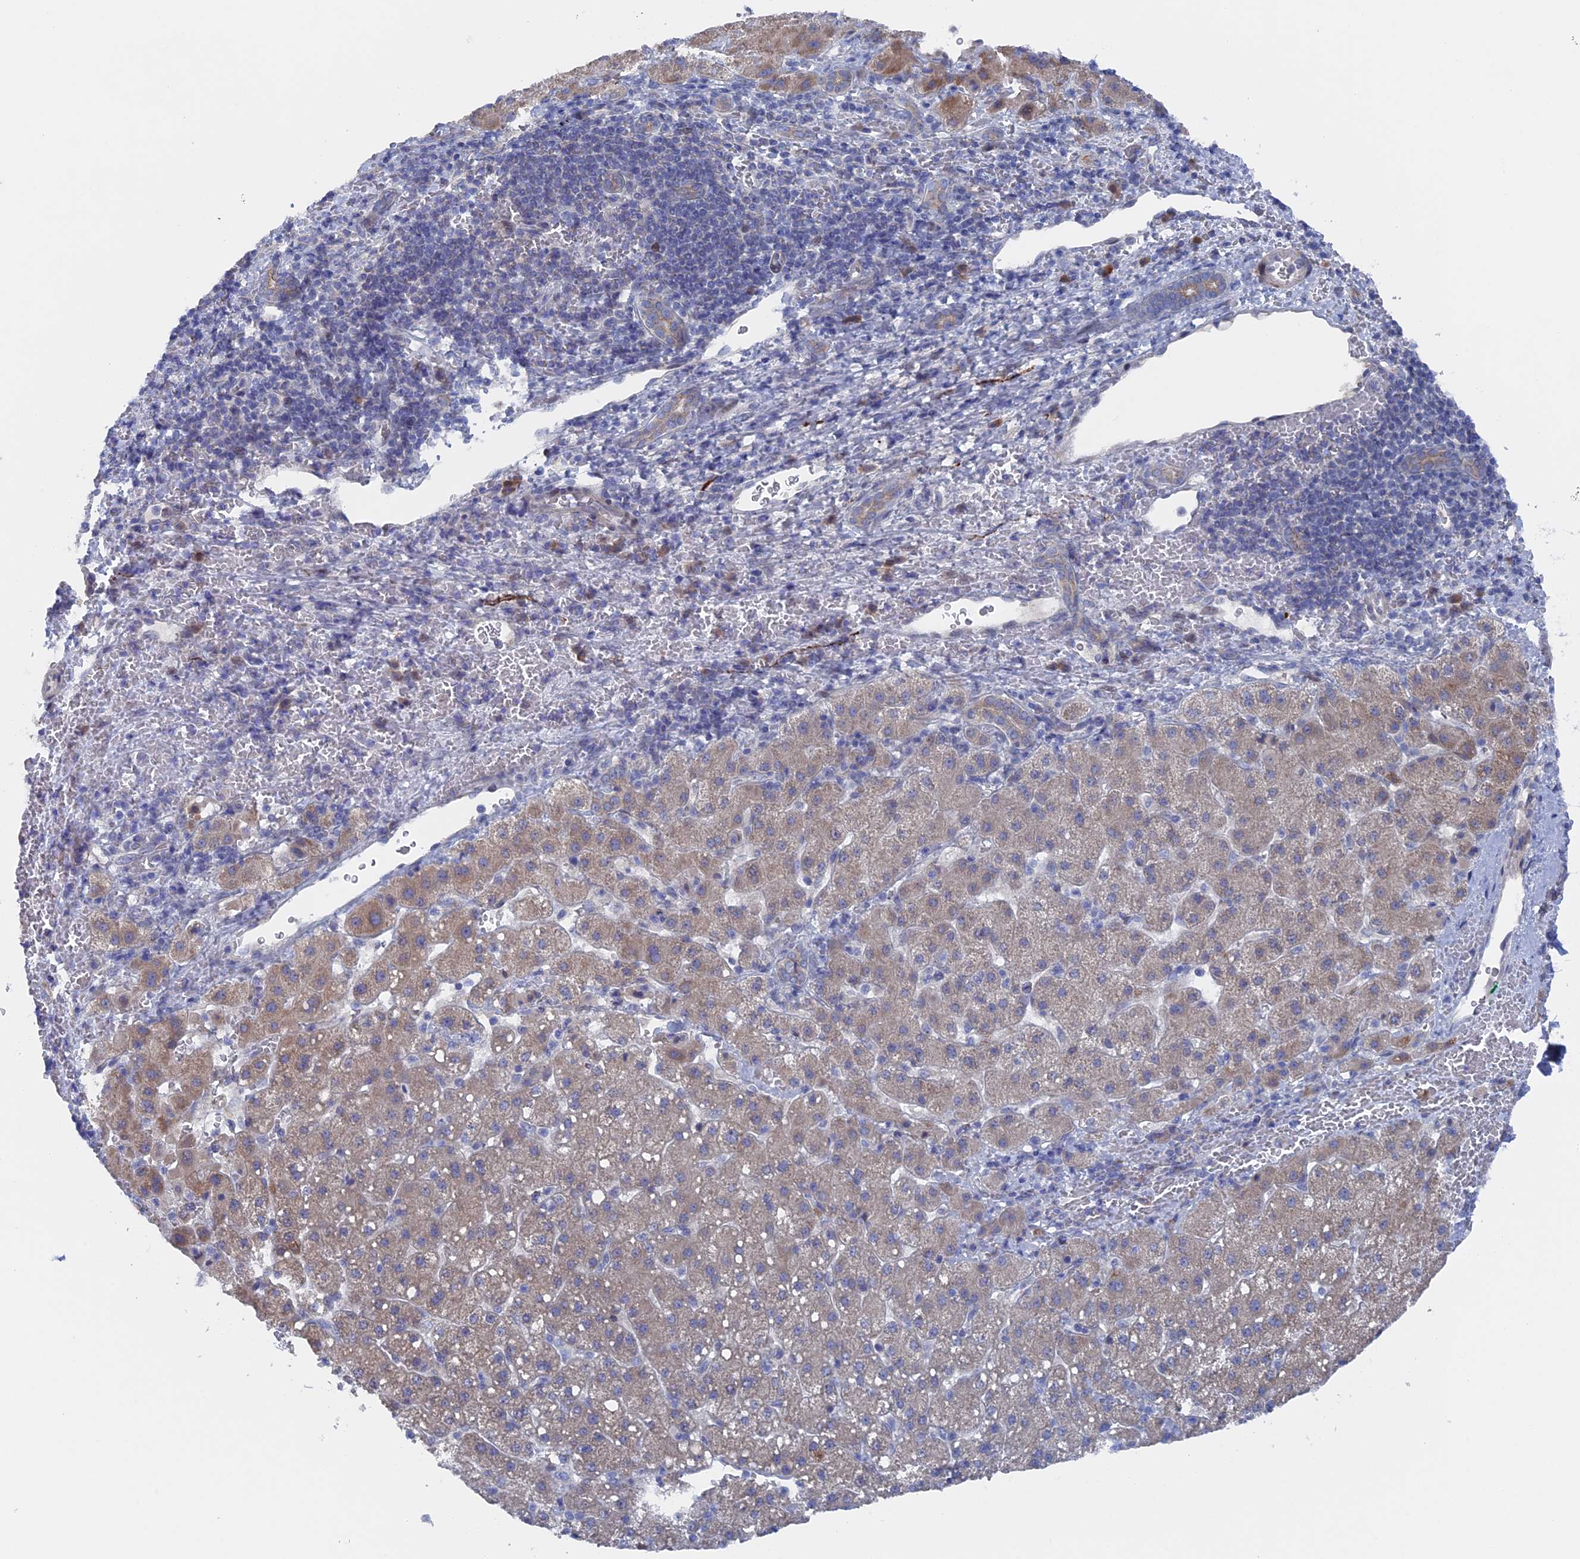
{"staining": {"intensity": "weak", "quantity": "25%-75%", "location": "cytoplasmic/membranous"}, "tissue": "liver cancer", "cell_type": "Tumor cells", "image_type": "cancer", "snomed": [{"axis": "morphology", "description": "Carcinoma, Hepatocellular, NOS"}, {"axis": "topography", "description": "Liver"}], "caption": "A histopathology image of human liver cancer (hepatocellular carcinoma) stained for a protein reveals weak cytoplasmic/membranous brown staining in tumor cells.", "gene": "TMEM161A", "patient": {"sex": "male", "age": 57}}